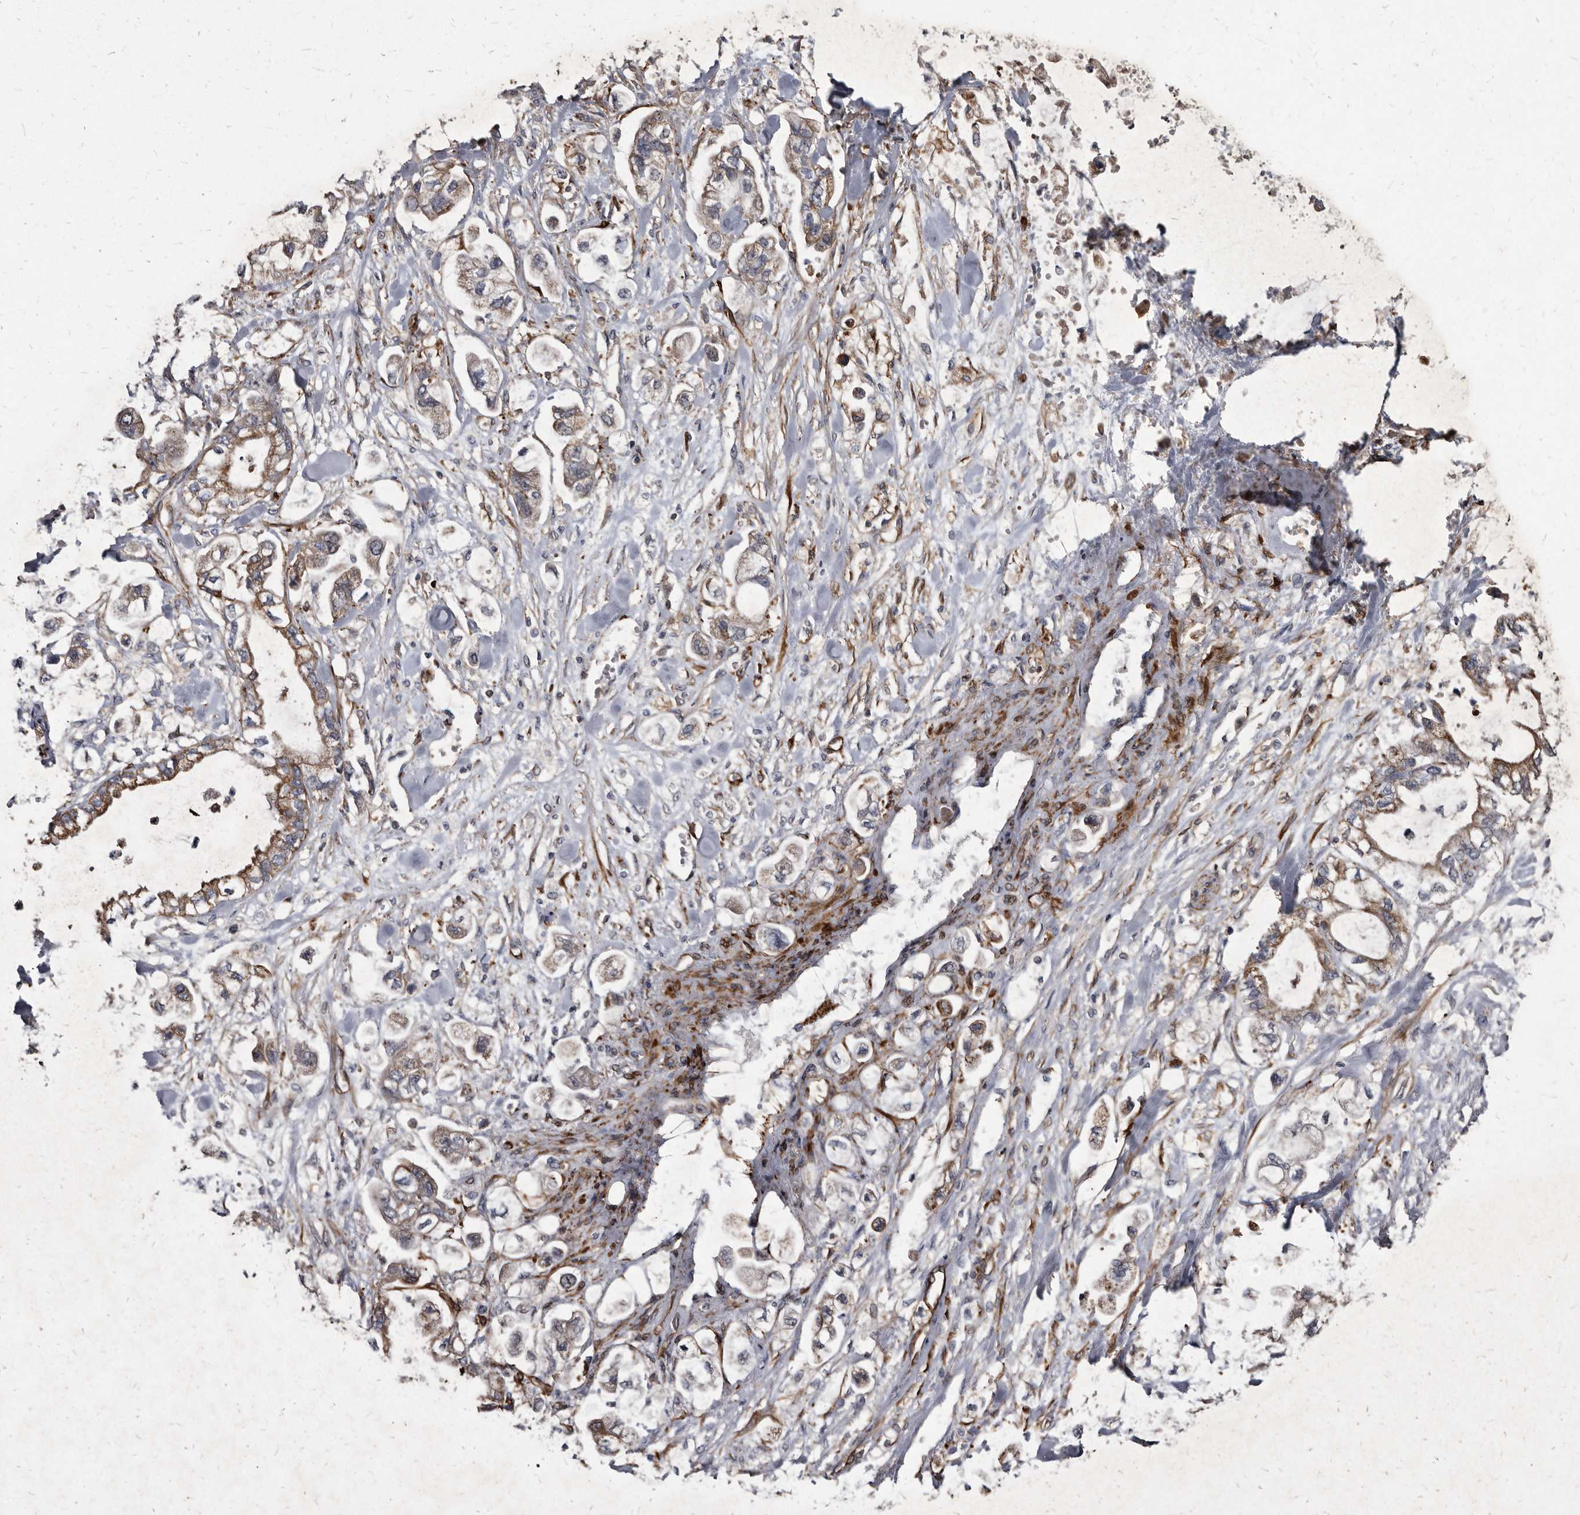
{"staining": {"intensity": "moderate", "quantity": "25%-75%", "location": "cytoplasmic/membranous"}, "tissue": "stomach cancer", "cell_type": "Tumor cells", "image_type": "cancer", "snomed": [{"axis": "morphology", "description": "Normal tissue, NOS"}, {"axis": "morphology", "description": "Adenocarcinoma, NOS"}, {"axis": "topography", "description": "Stomach"}], "caption": "Tumor cells reveal medium levels of moderate cytoplasmic/membranous positivity in approximately 25%-75% of cells in stomach cancer.", "gene": "KCTD20", "patient": {"sex": "male", "age": 62}}